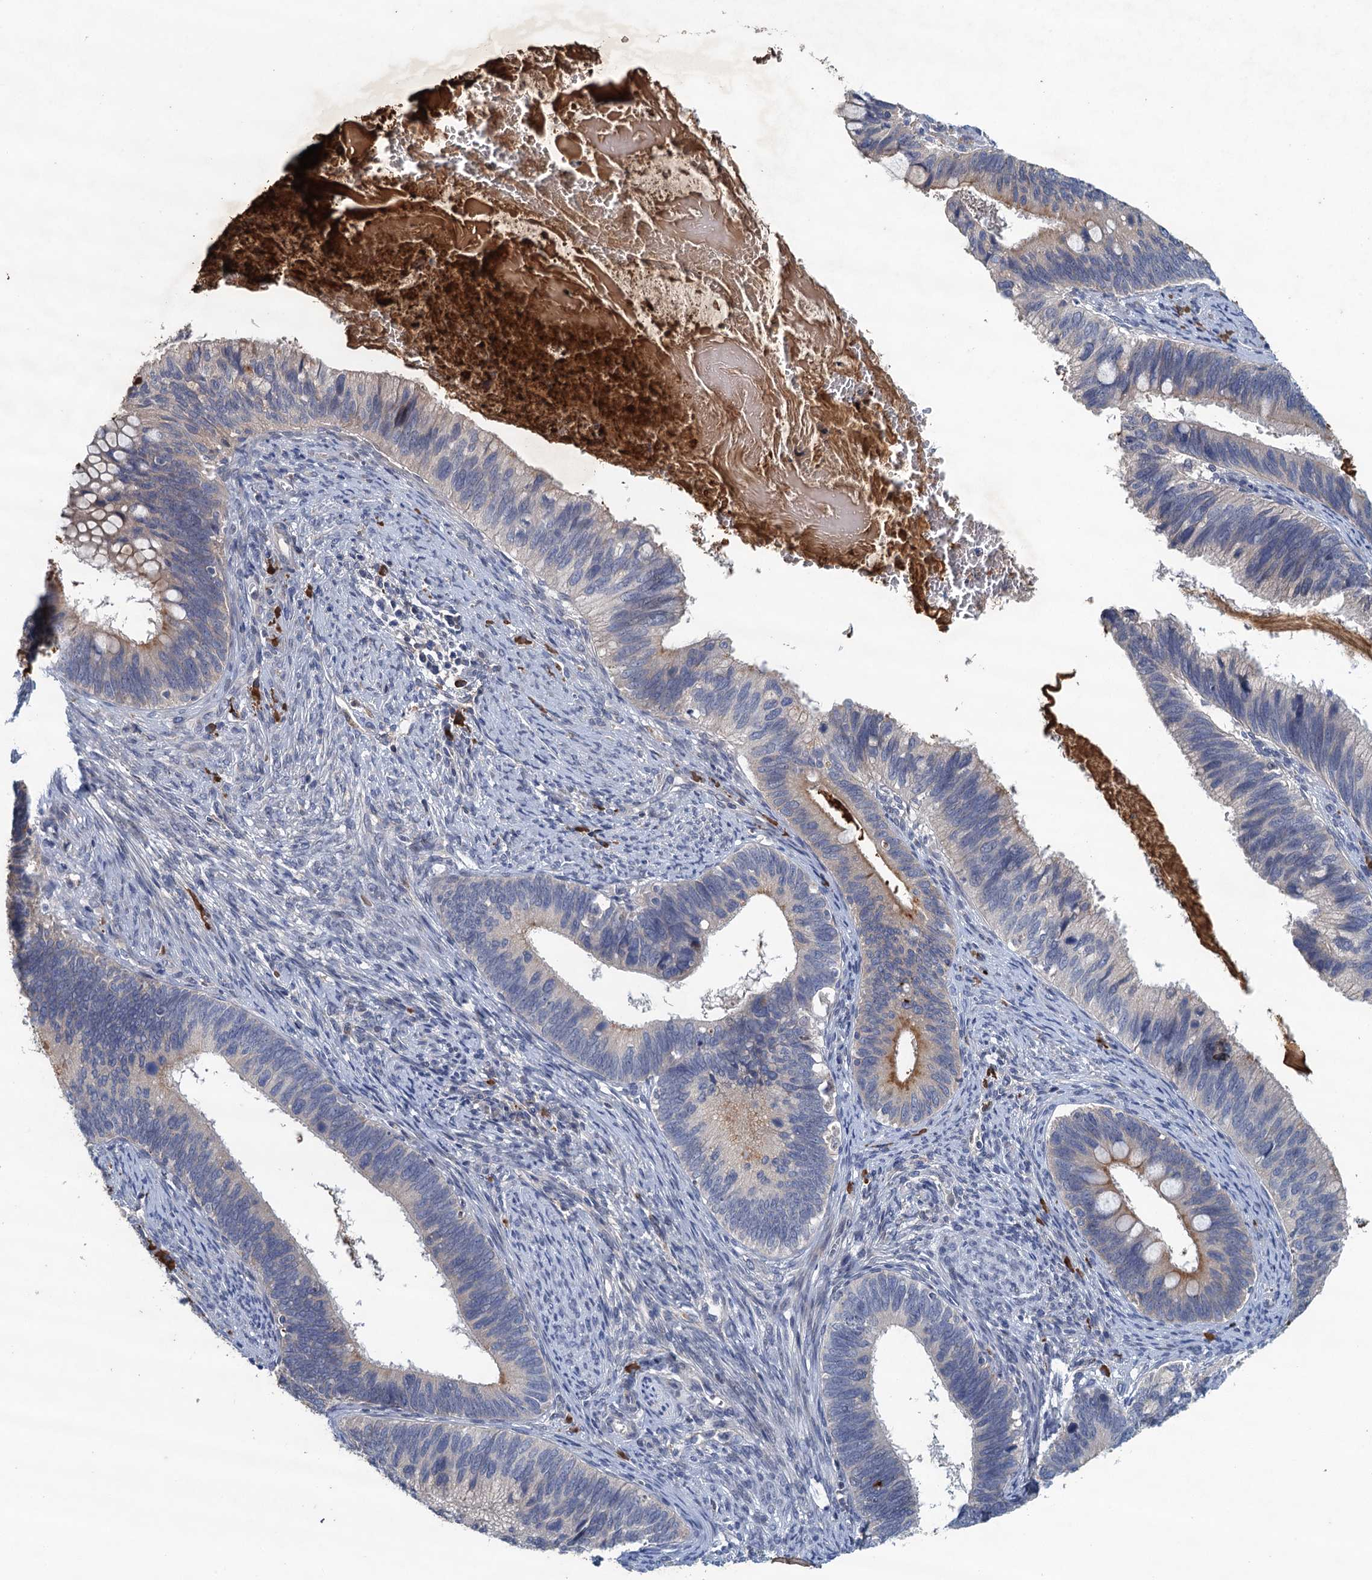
{"staining": {"intensity": "weak", "quantity": "<25%", "location": "cytoplasmic/membranous"}, "tissue": "cervical cancer", "cell_type": "Tumor cells", "image_type": "cancer", "snomed": [{"axis": "morphology", "description": "Adenocarcinoma, NOS"}, {"axis": "topography", "description": "Cervix"}], "caption": "The histopathology image exhibits no significant expression in tumor cells of cervical cancer.", "gene": "TPCN1", "patient": {"sex": "female", "age": 42}}